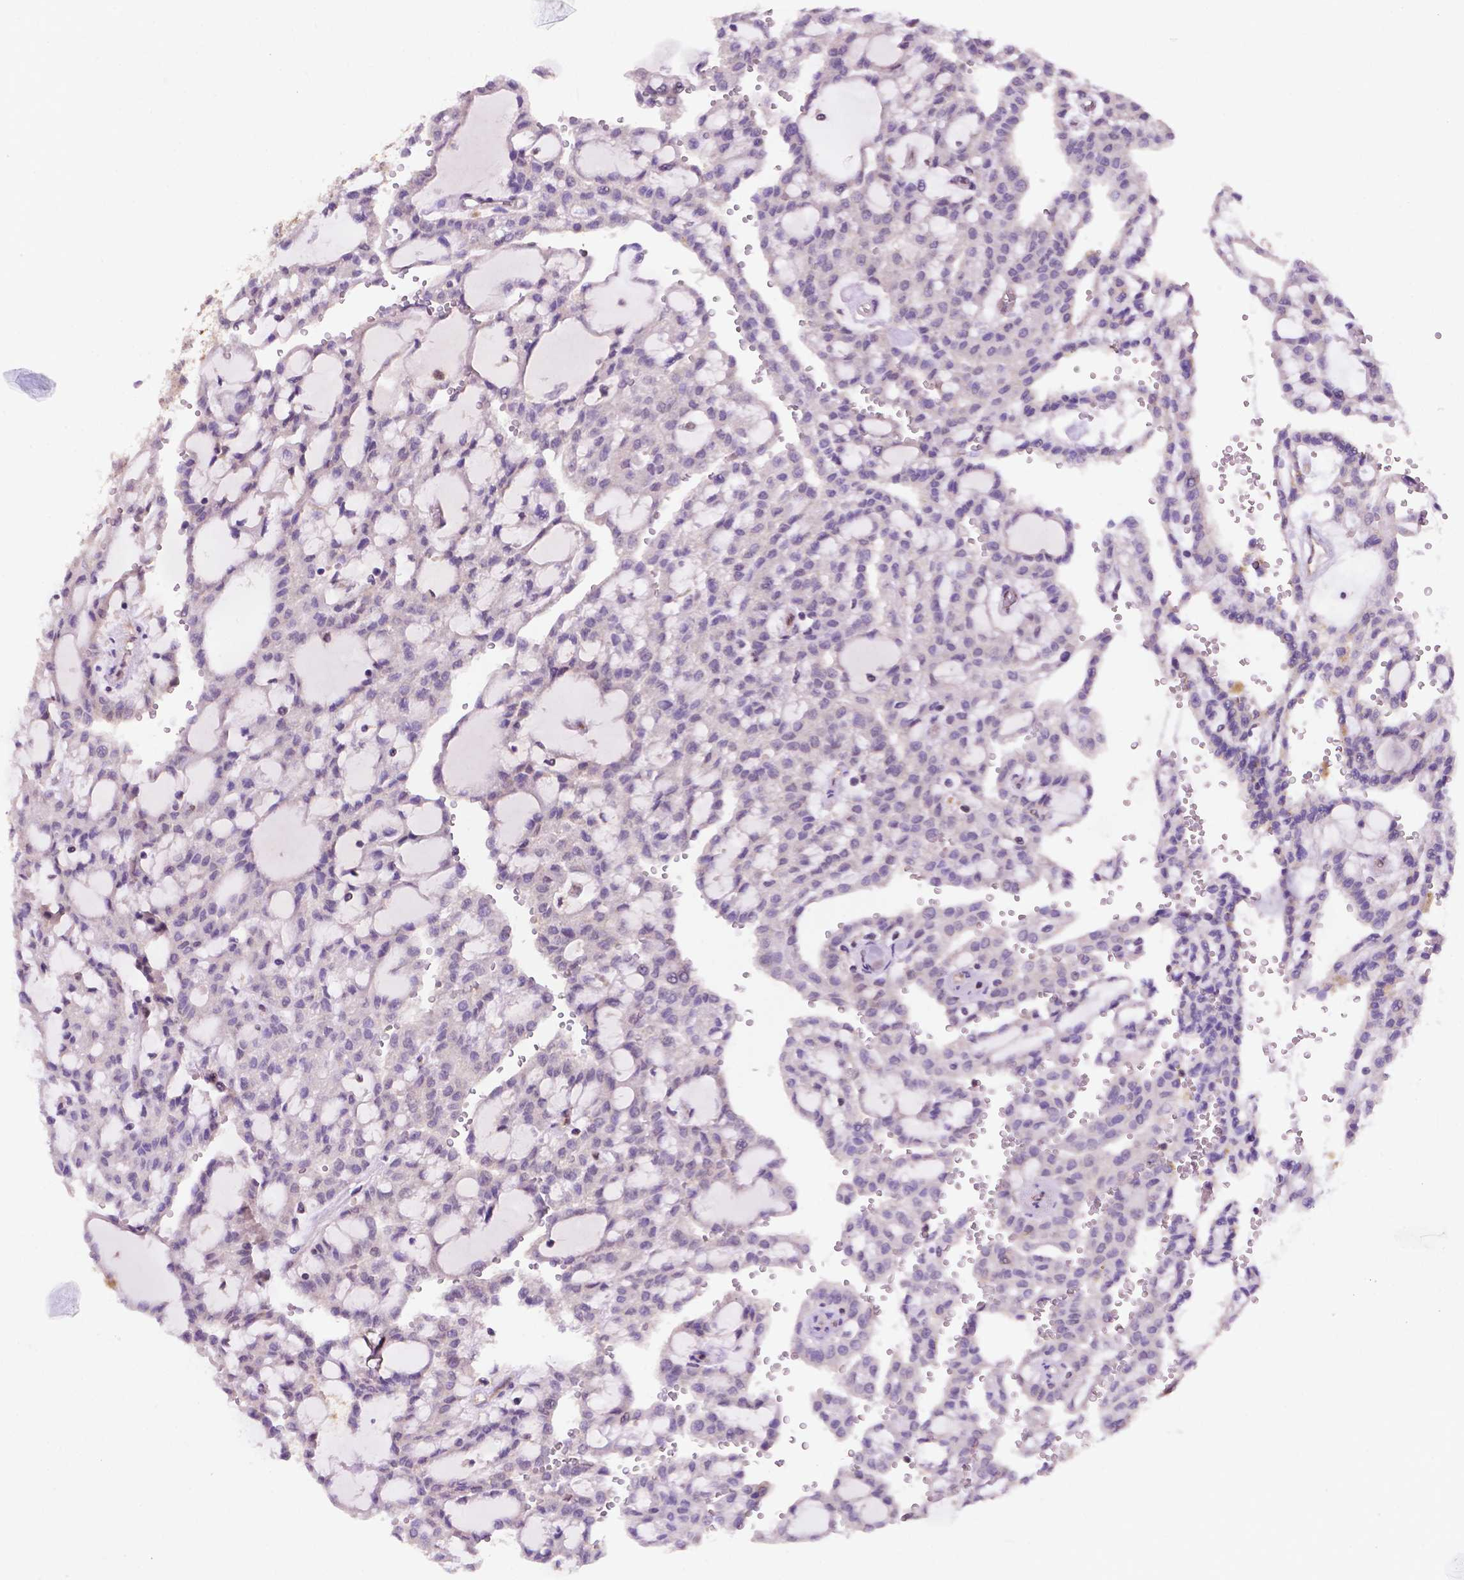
{"staining": {"intensity": "negative", "quantity": "none", "location": "none"}, "tissue": "renal cancer", "cell_type": "Tumor cells", "image_type": "cancer", "snomed": [{"axis": "morphology", "description": "Adenocarcinoma, NOS"}, {"axis": "topography", "description": "Kidney"}], "caption": "Immunohistochemistry histopathology image of renal cancer stained for a protein (brown), which shows no positivity in tumor cells.", "gene": "UBE2L6", "patient": {"sex": "male", "age": 63}}